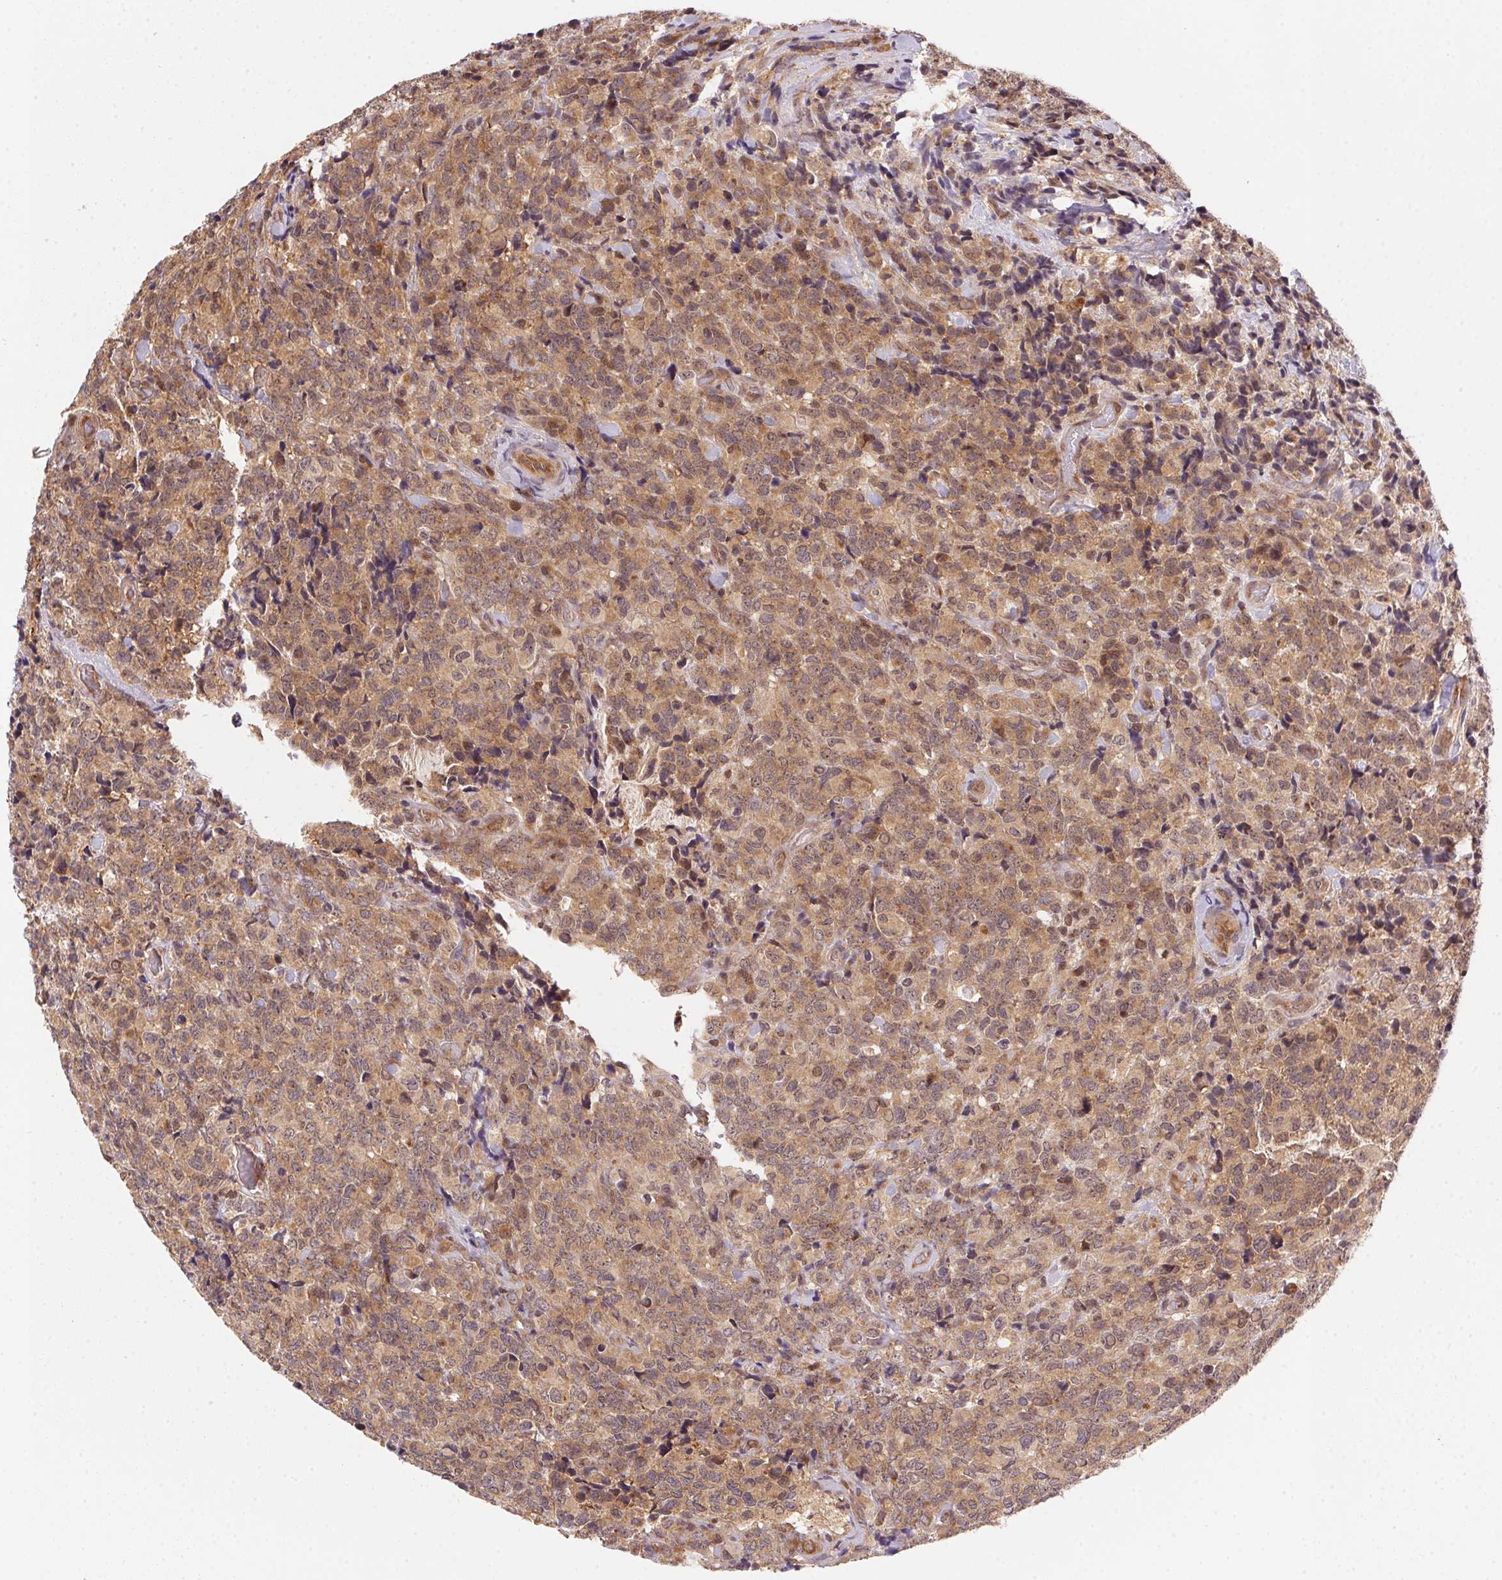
{"staining": {"intensity": "weak", "quantity": ">75%", "location": "cytoplasmic/membranous,nuclear"}, "tissue": "glioma", "cell_type": "Tumor cells", "image_type": "cancer", "snomed": [{"axis": "morphology", "description": "Glioma, malignant, High grade"}, {"axis": "topography", "description": "Brain"}], "caption": "Immunohistochemistry (IHC) staining of malignant high-grade glioma, which reveals low levels of weak cytoplasmic/membranous and nuclear staining in about >75% of tumor cells indicating weak cytoplasmic/membranous and nuclear protein expression. The staining was performed using DAB (3,3'-diaminobenzidine) (brown) for protein detection and nuclei were counterstained in hematoxylin (blue).", "gene": "NUDT16", "patient": {"sex": "male", "age": 39}}